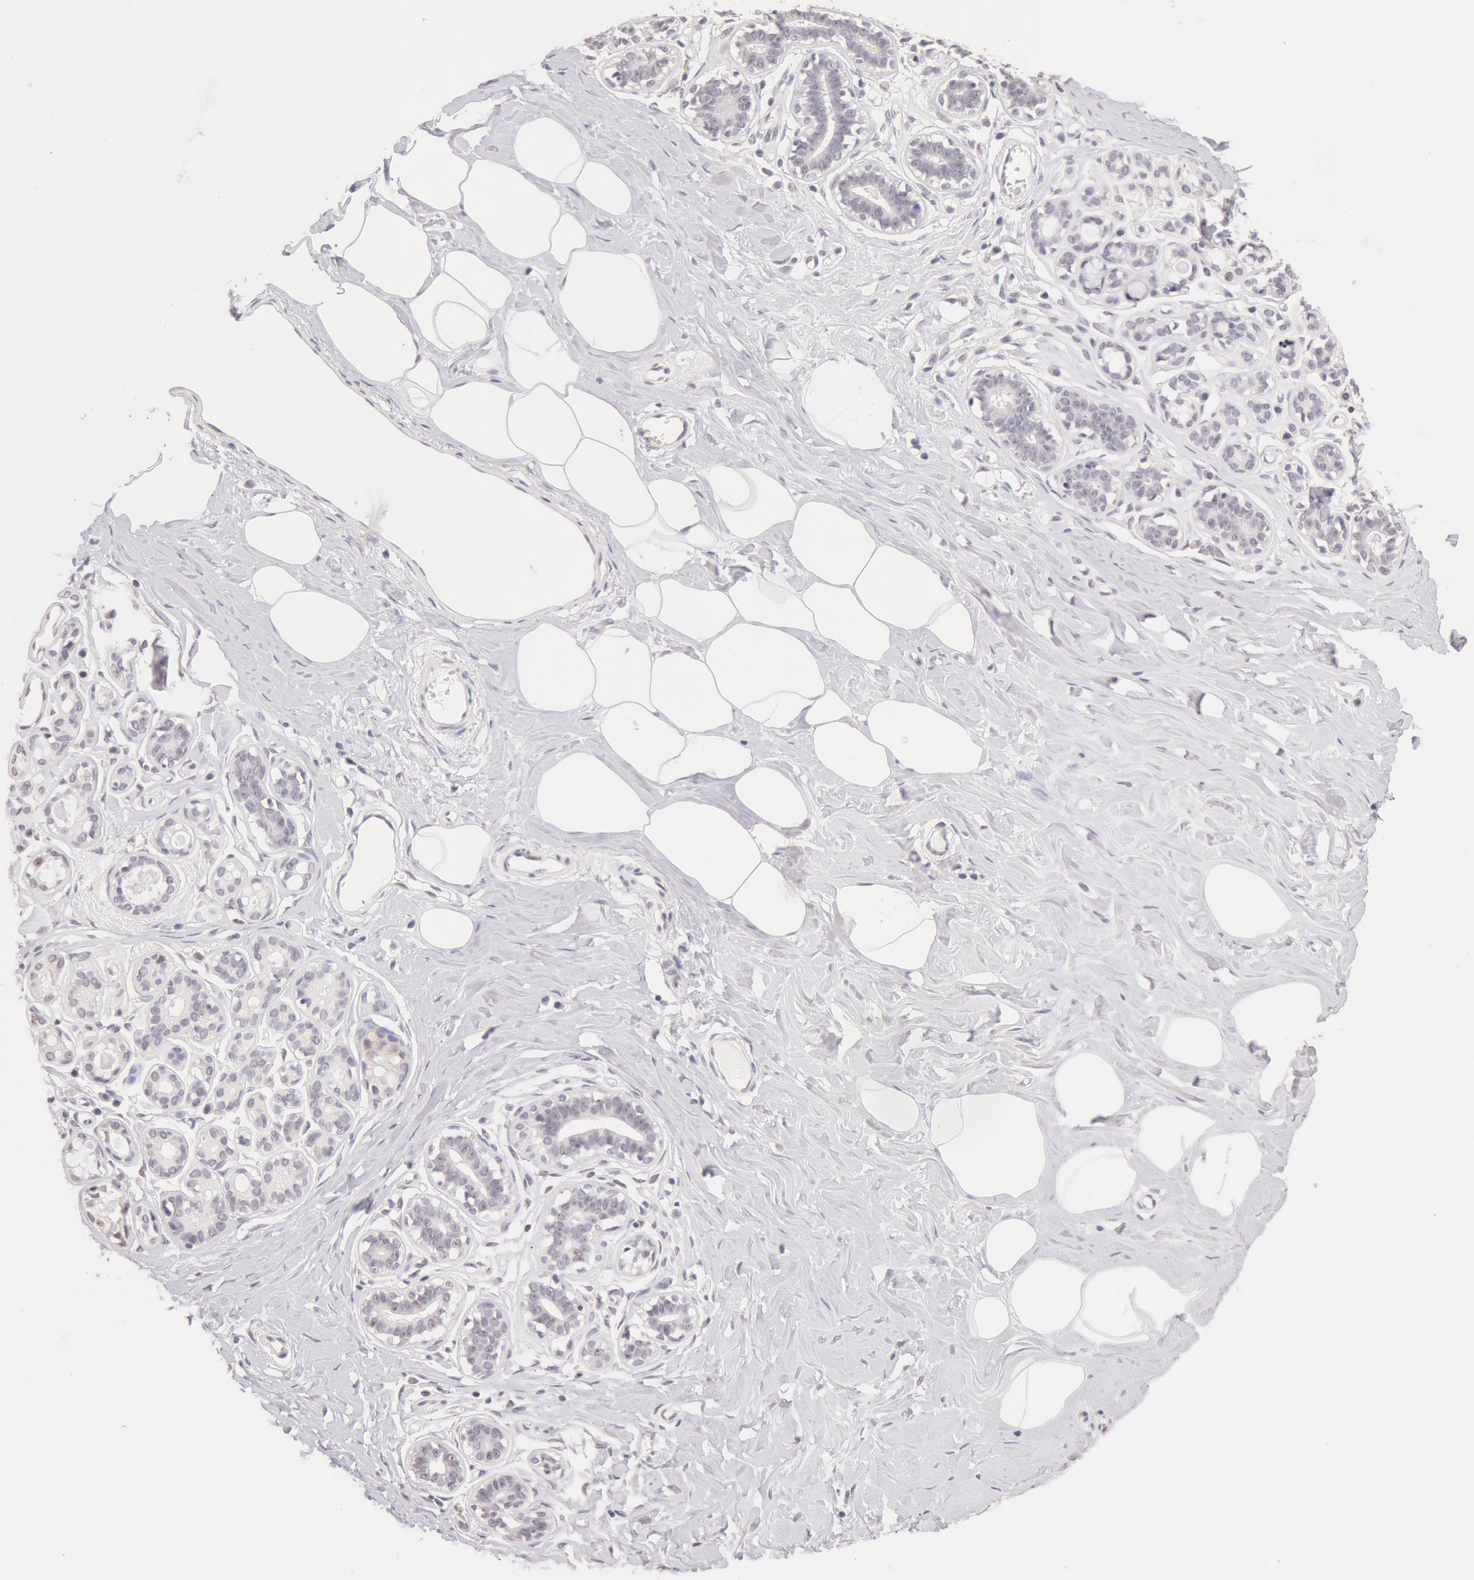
{"staining": {"intensity": "negative", "quantity": "none", "location": "none"}, "tissue": "breast", "cell_type": "Adipocytes", "image_type": "normal", "snomed": [{"axis": "morphology", "description": "Normal tissue, NOS"}, {"axis": "topography", "description": "Breast"}], "caption": "Immunohistochemistry image of unremarkable breast: human breast stained with DAB shows no significant protein staining in adipocytes. Nuclei are stained in blue.", "gene": "ZNF597", "patient": {"sex": "female", "age": 45}}